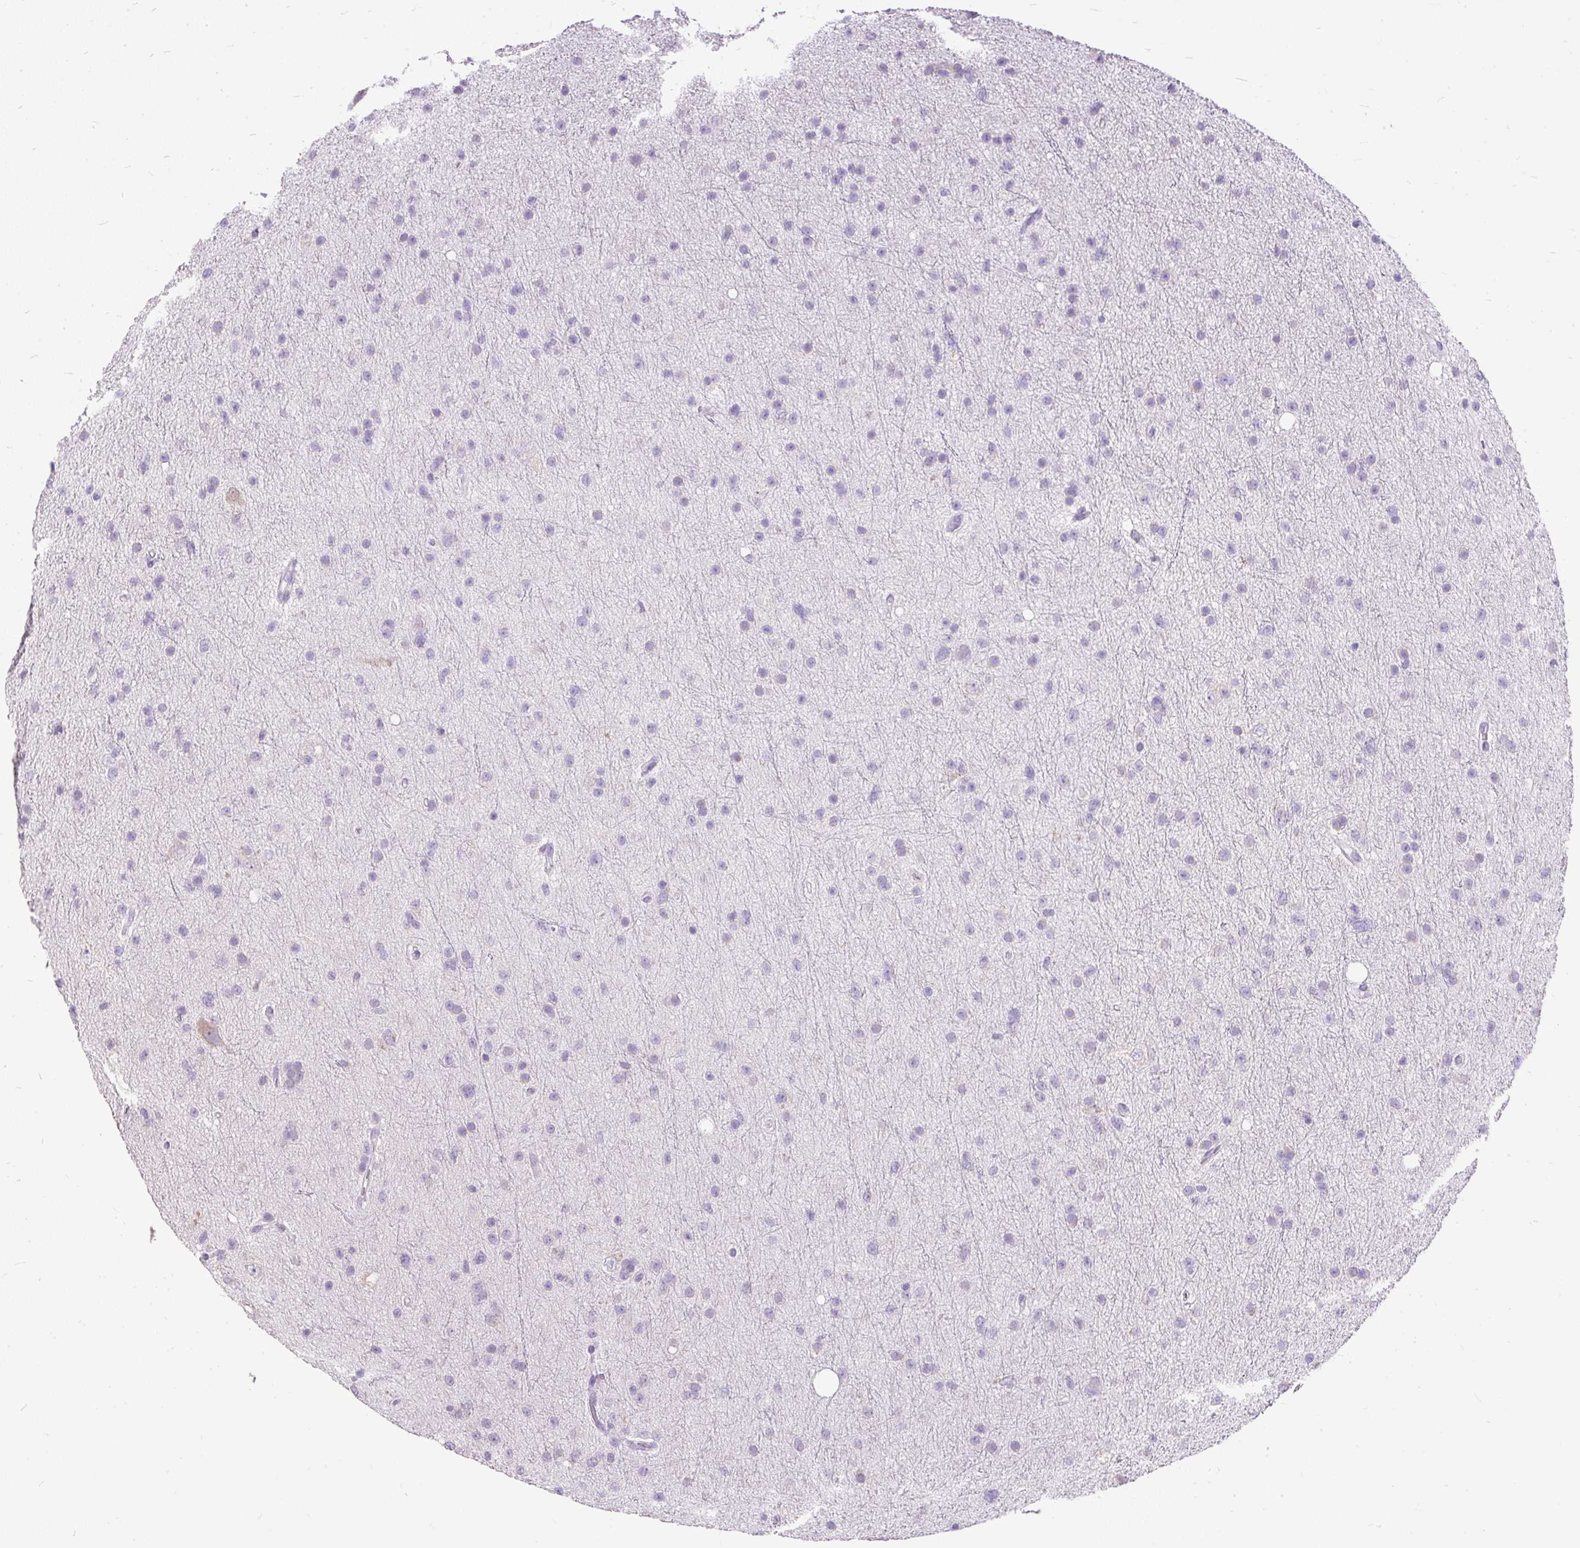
{"staining": {"intensity": "negative", "quantity": "none", "location": "none"}, "tissue": "glioma", "cell_type": "Tumor cells", "image_type": "cancer", "snomed": [{"axis": "morphology", "description": "Glioma, malignant, Low grade"}, {"axis": "topography", "description": "Cerebral cortex"}], "caption": "Histopathology image shows no significant protein expression in tumor cells of malignant low-grade glioma.", "gene": "GBX1", "patient": {"sex": "female", "age": 39}}